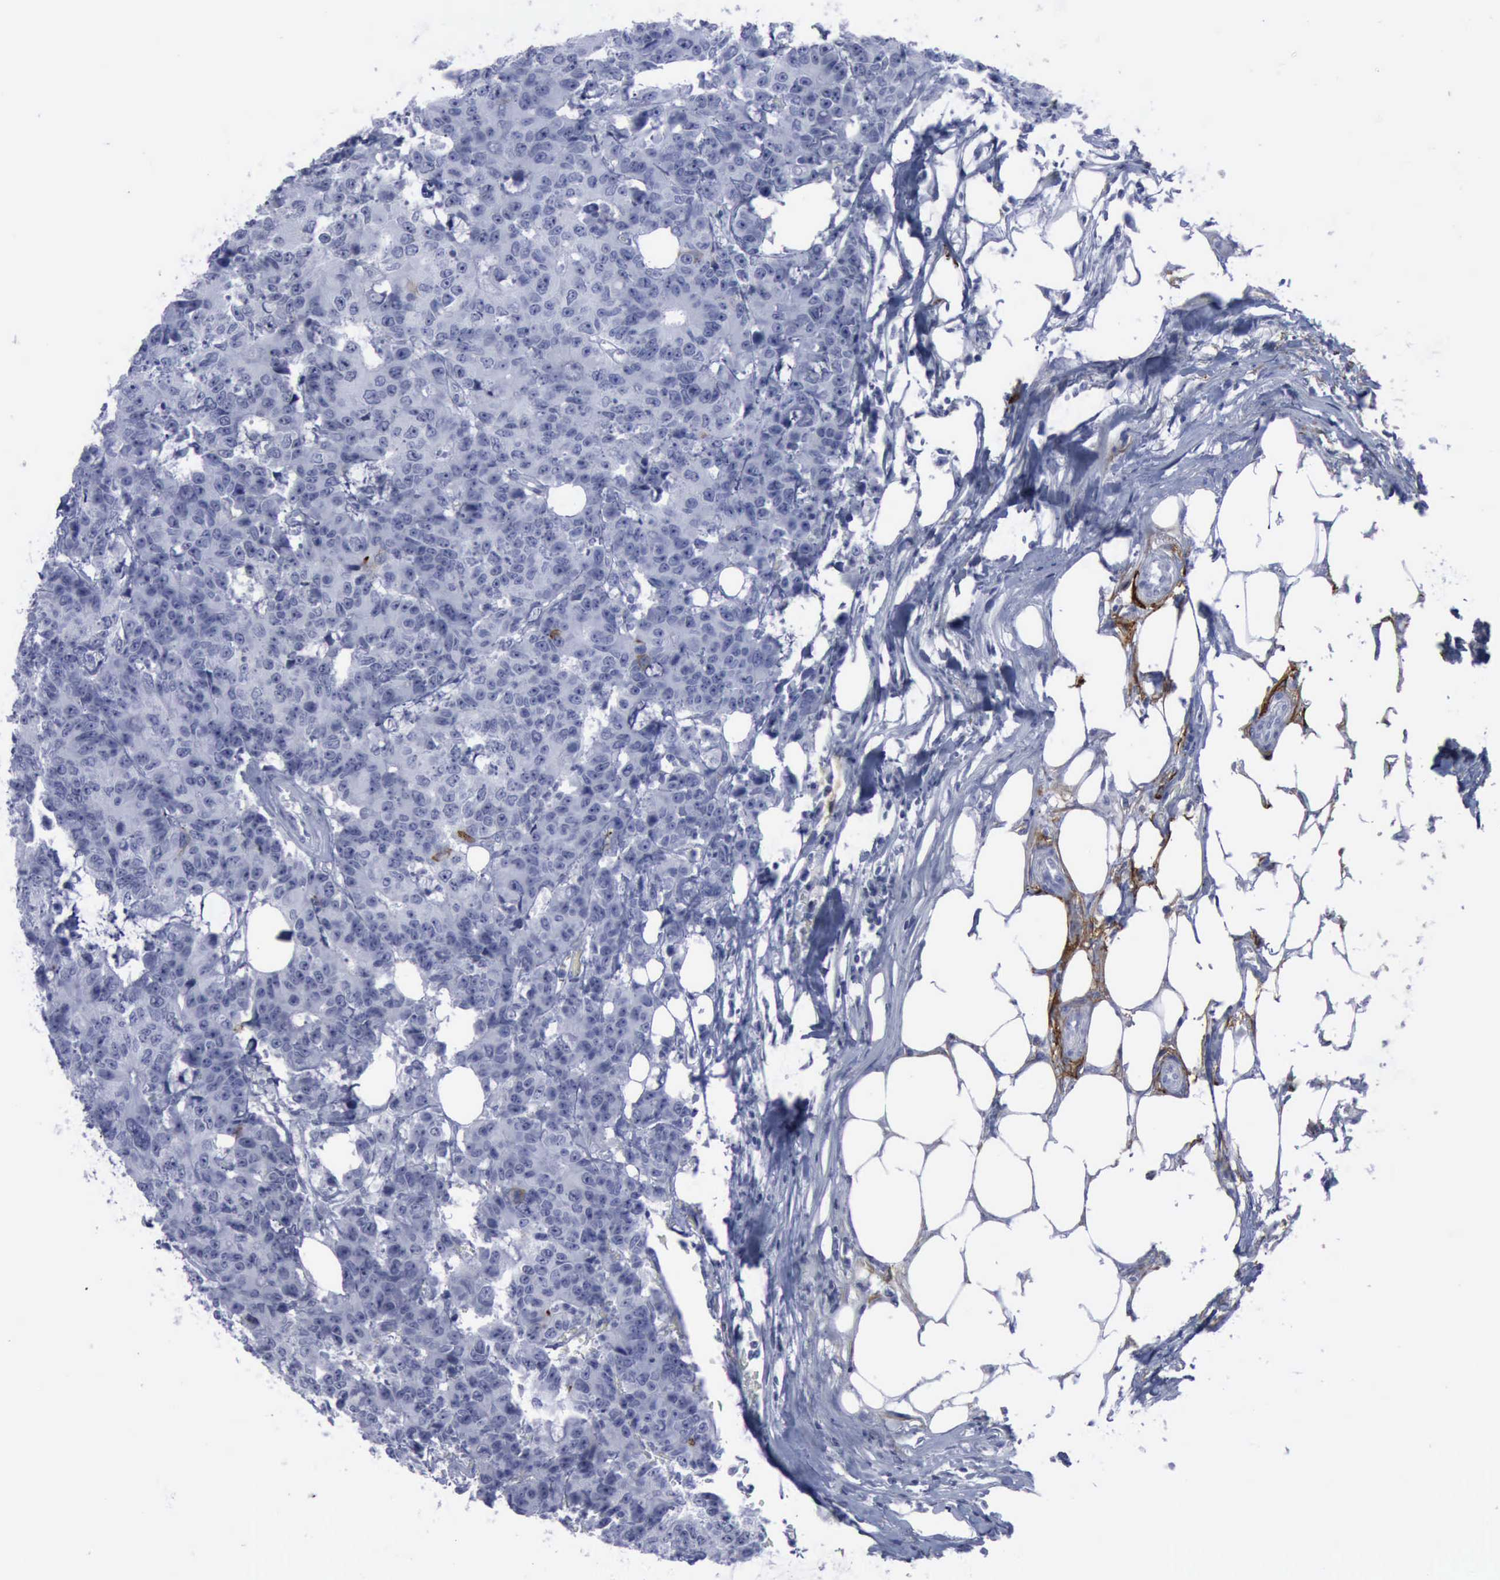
{"staining": {"intensity": "negative", "quantity": "none", "location": "none"}, "tissue": "colorectal cancer", "cell_type": "Tumor cells", "image_type": "cancer", "snomed": [{"axis": "morphology", "description": "Adenocarcinoma, NOS"}, {"axis": "topography", "description": "Colon"}], "caption": "This is an immunohistochemistry photomicrograph of colorectal adenocarcinoma. There is no expression in tumor cells.", "gene": "NGFR", "patient": {"sex": "female", "age": 86}}